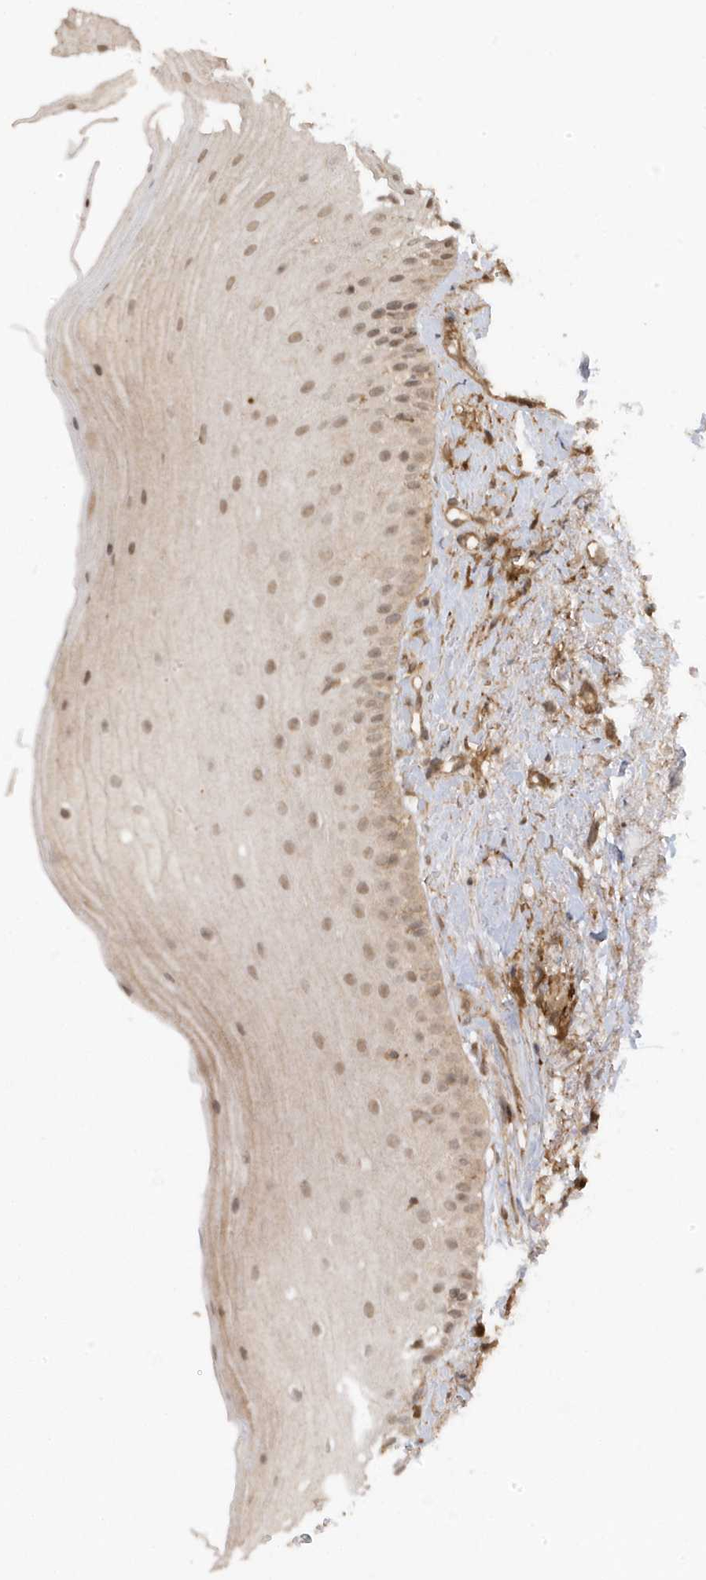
{"staining": {"intensity": "moderate", "quantity": ">75%", "location": "cytoplasmic/membranous,nuclear"}, "tissue": "oral mucosa", "cell_type": "Squamous epithelial cells", "image_type": "normal", "snomed": [{"axis": "morphology", "description": "Normal tissue, NOS"}, {"axis": "topography", "description": "Oral tissue"}], "caption": "Moderate cytoplasmic/membranous,nuclear staining for a protein is identified in approximately >75% of squamous epithelial cells of normal oral mucosa using IHC.", "gene": "ASAP1", "patient": {"sex": "female", "age": 63}}